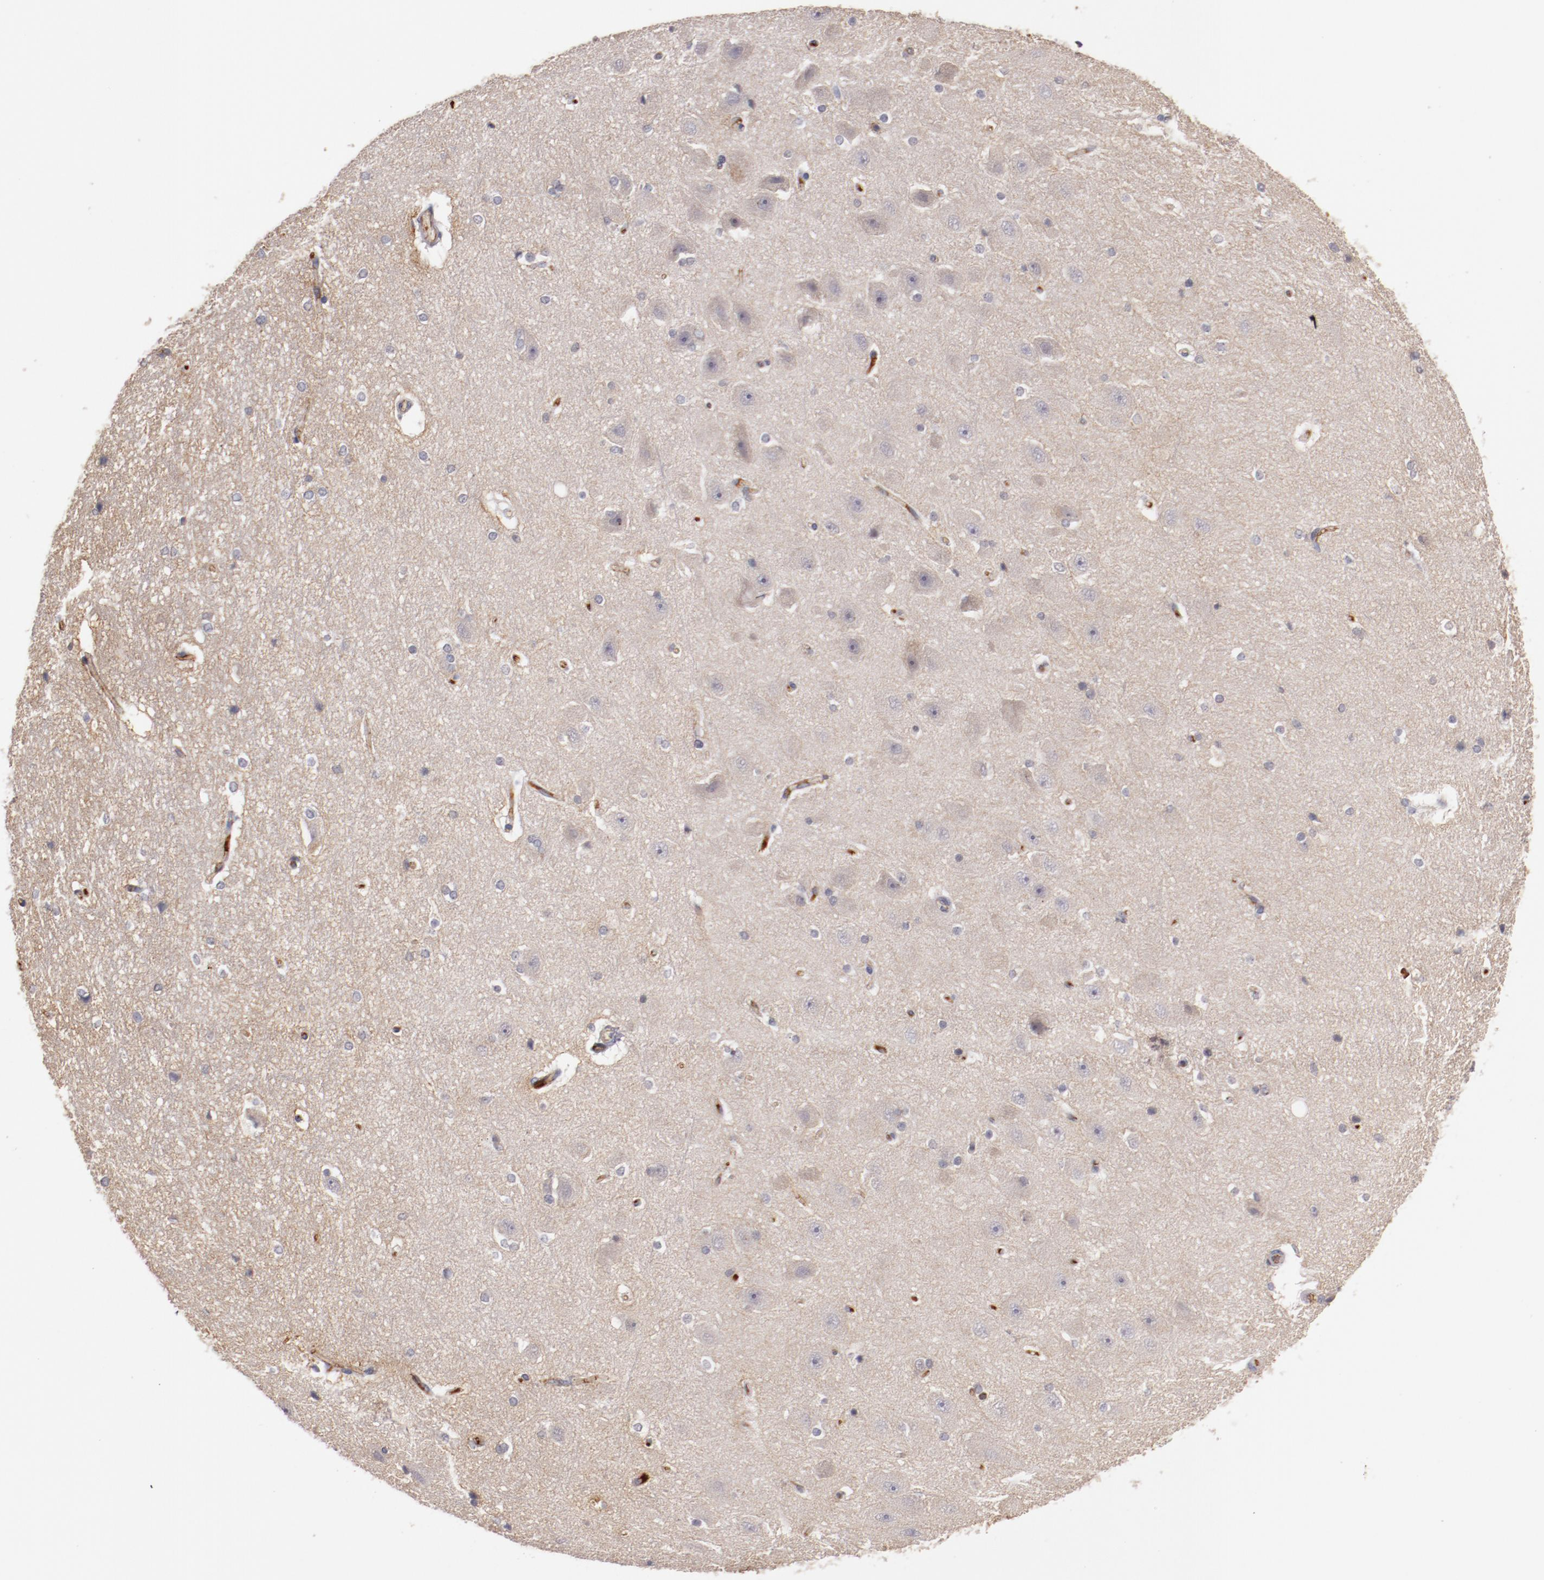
{"staining": {"intensity": "negative", "quantity": "none", "location": "none"}, "tissue": "hippocampus", "cell_type": "Glial cells", "image_type": "normal", "snomed": [{"axis": "morphology", "description": "Normal tissue, NOS"}, {"axis": "topography", "description": "Hippocampus"}], "caption": "An immunohistochemistry (IHC) histopathology image of benign hippocampus is shown. There is no staining in glial cells of hippocampus.", "gene": "MBL2", "patient": {"sex": "female", "age": 19}}